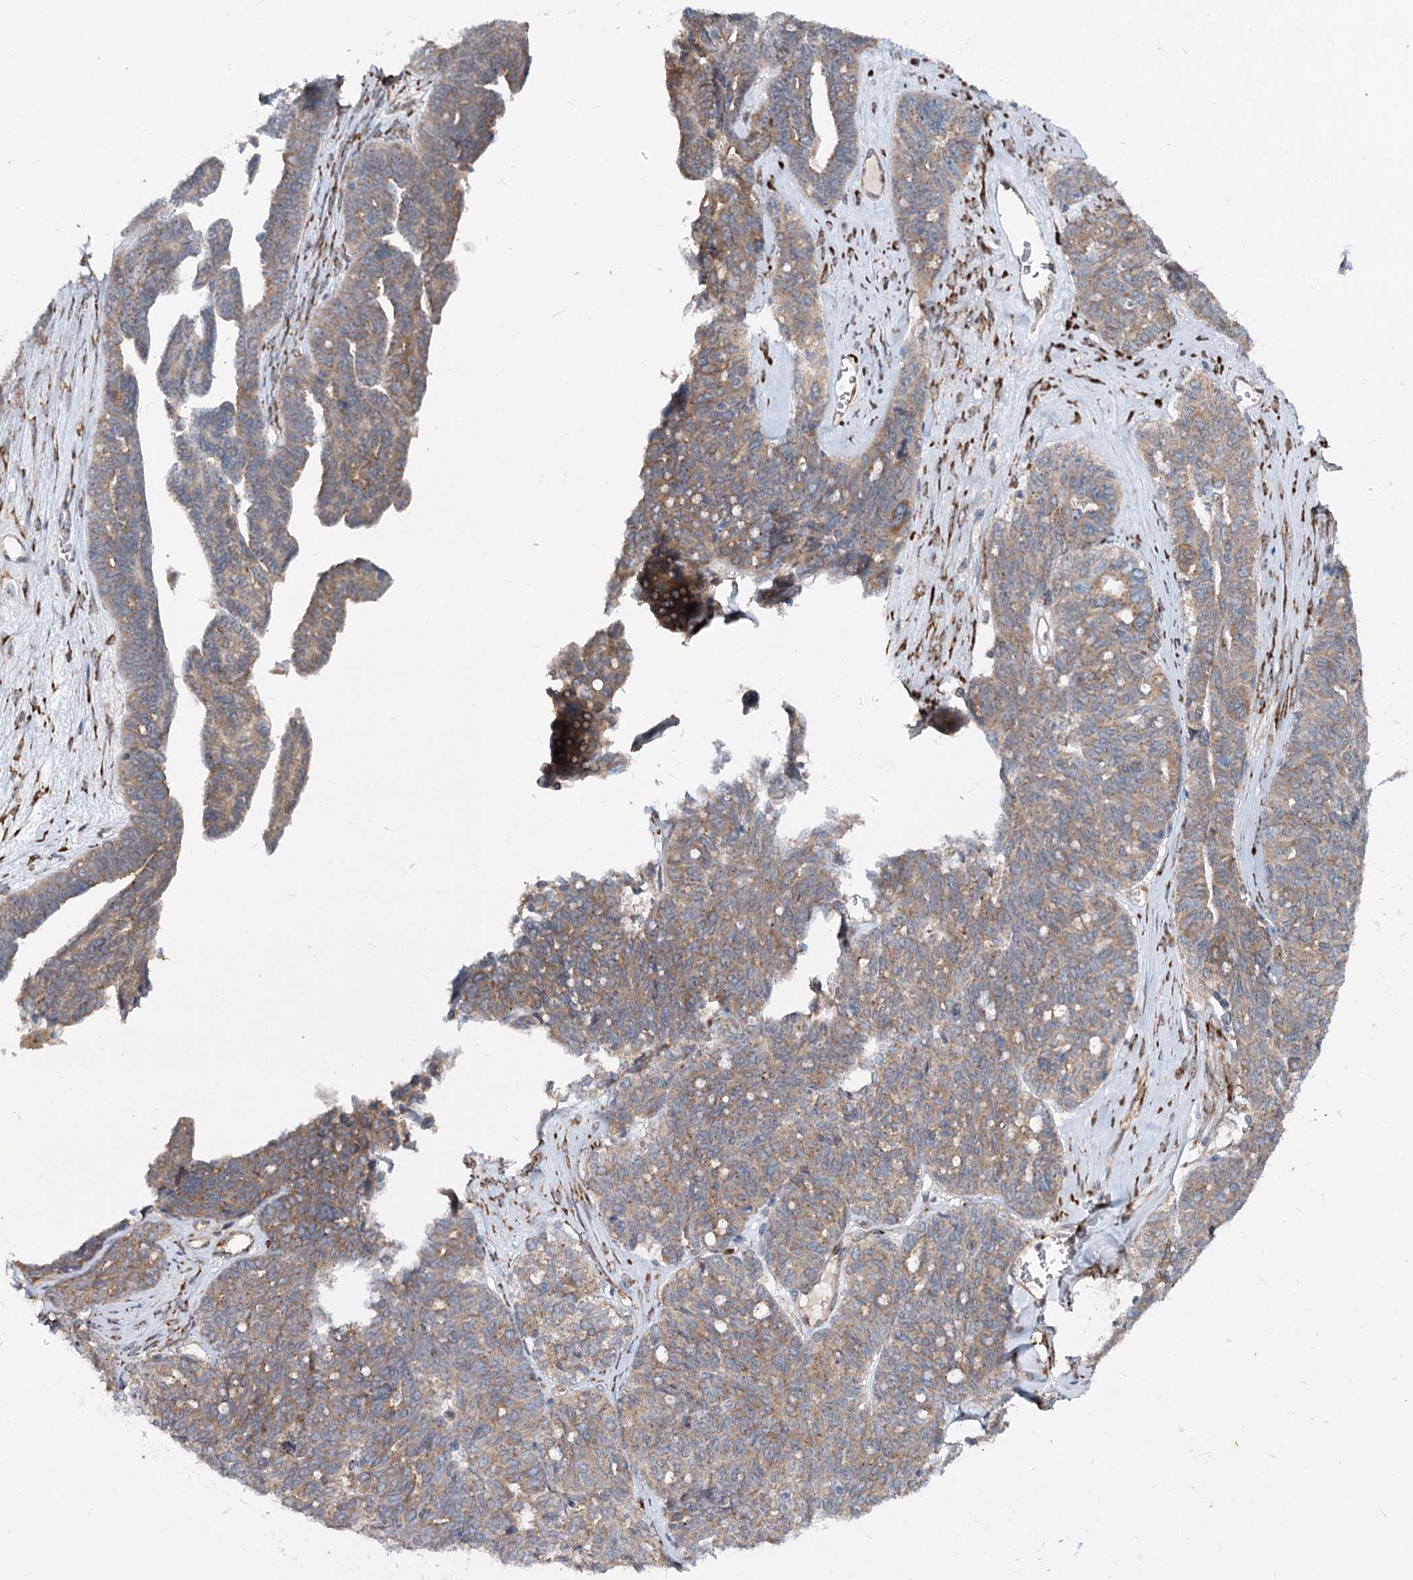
{"staining": {"intensity": "moderate", "quantity": ">75%", "location": "cytoplasmic/membranous"}, "tissue": "ovarian cancer", "cell_type": "Tumor cells", "image_type": "cancer", "snomed": [{"axis": "morphology", "description": "Cystadenocarcinoma, serous, NOS"}, {"axis": "topography", "description": "Ovary"}], "caption": "DAB (3,3'-diaminobenzidine) immunohistochemical staining of ovarian serous cystadenocarcinoma exhibits moderate cytoplasmic/membranous protein staining in approximately >75% of tumor cells.", "gene": "SPART", "patient": {"sex": "female", "age": 79}}